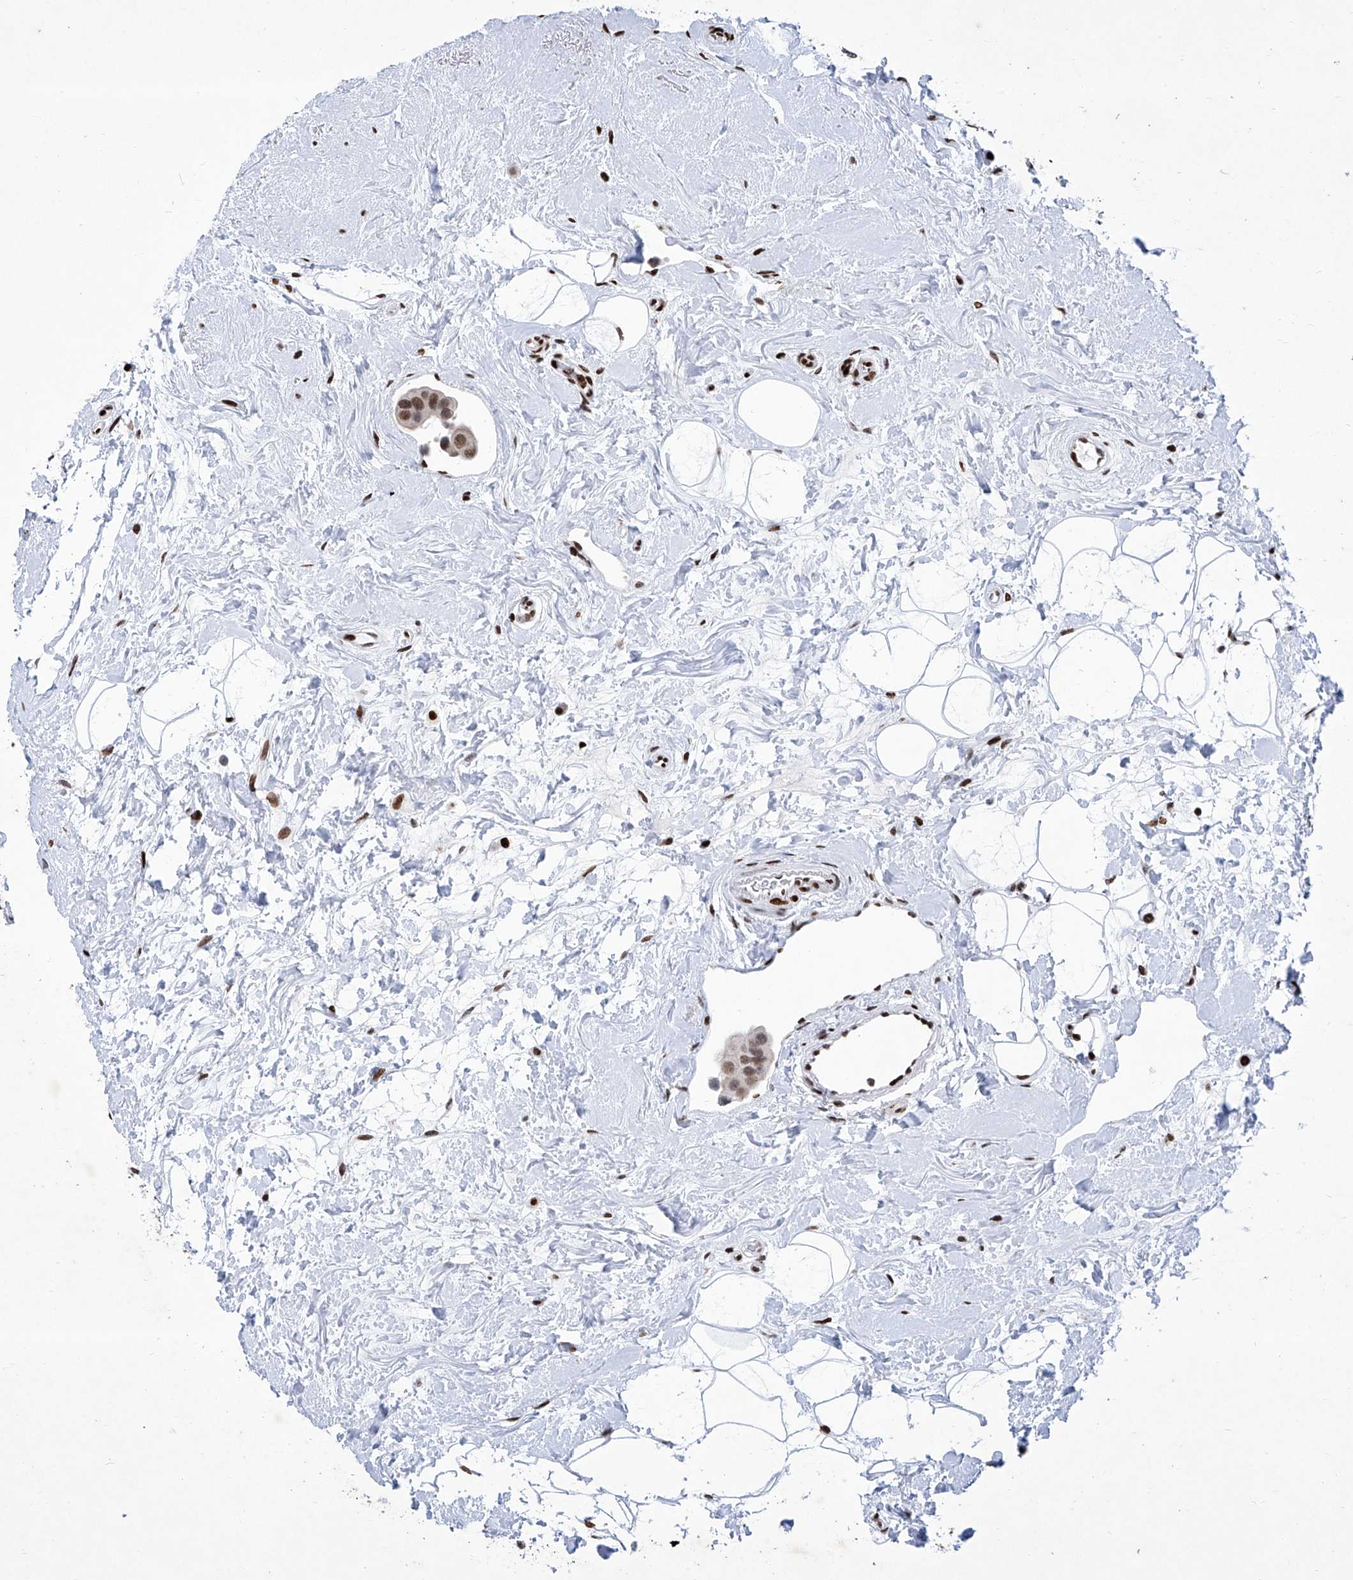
{"staining": {"intensity": "strong", "quantity": ">75%", "location": "nuclear"}, "tissue": "breast cancer", "cell_type": "Tumor cells", "image_type": "cancer", "snomed": [{"axis": "morphology", "description": "Normal tissue, NOS"}, {"axis": "morphology", "description": "Duct carcinoma"}, {"axis": "topography", "description": "Breast"}], "caption": "Immunohistochemistry photomicrograph of breast cancer (infiltrating ductal carcinoma) stained for a protein (brown), which displays high levels of strong nuclear expression in approximately >75% of tumor cells.", "gene": "HEY2", "patient": {"sex": "female", "age": 39}}